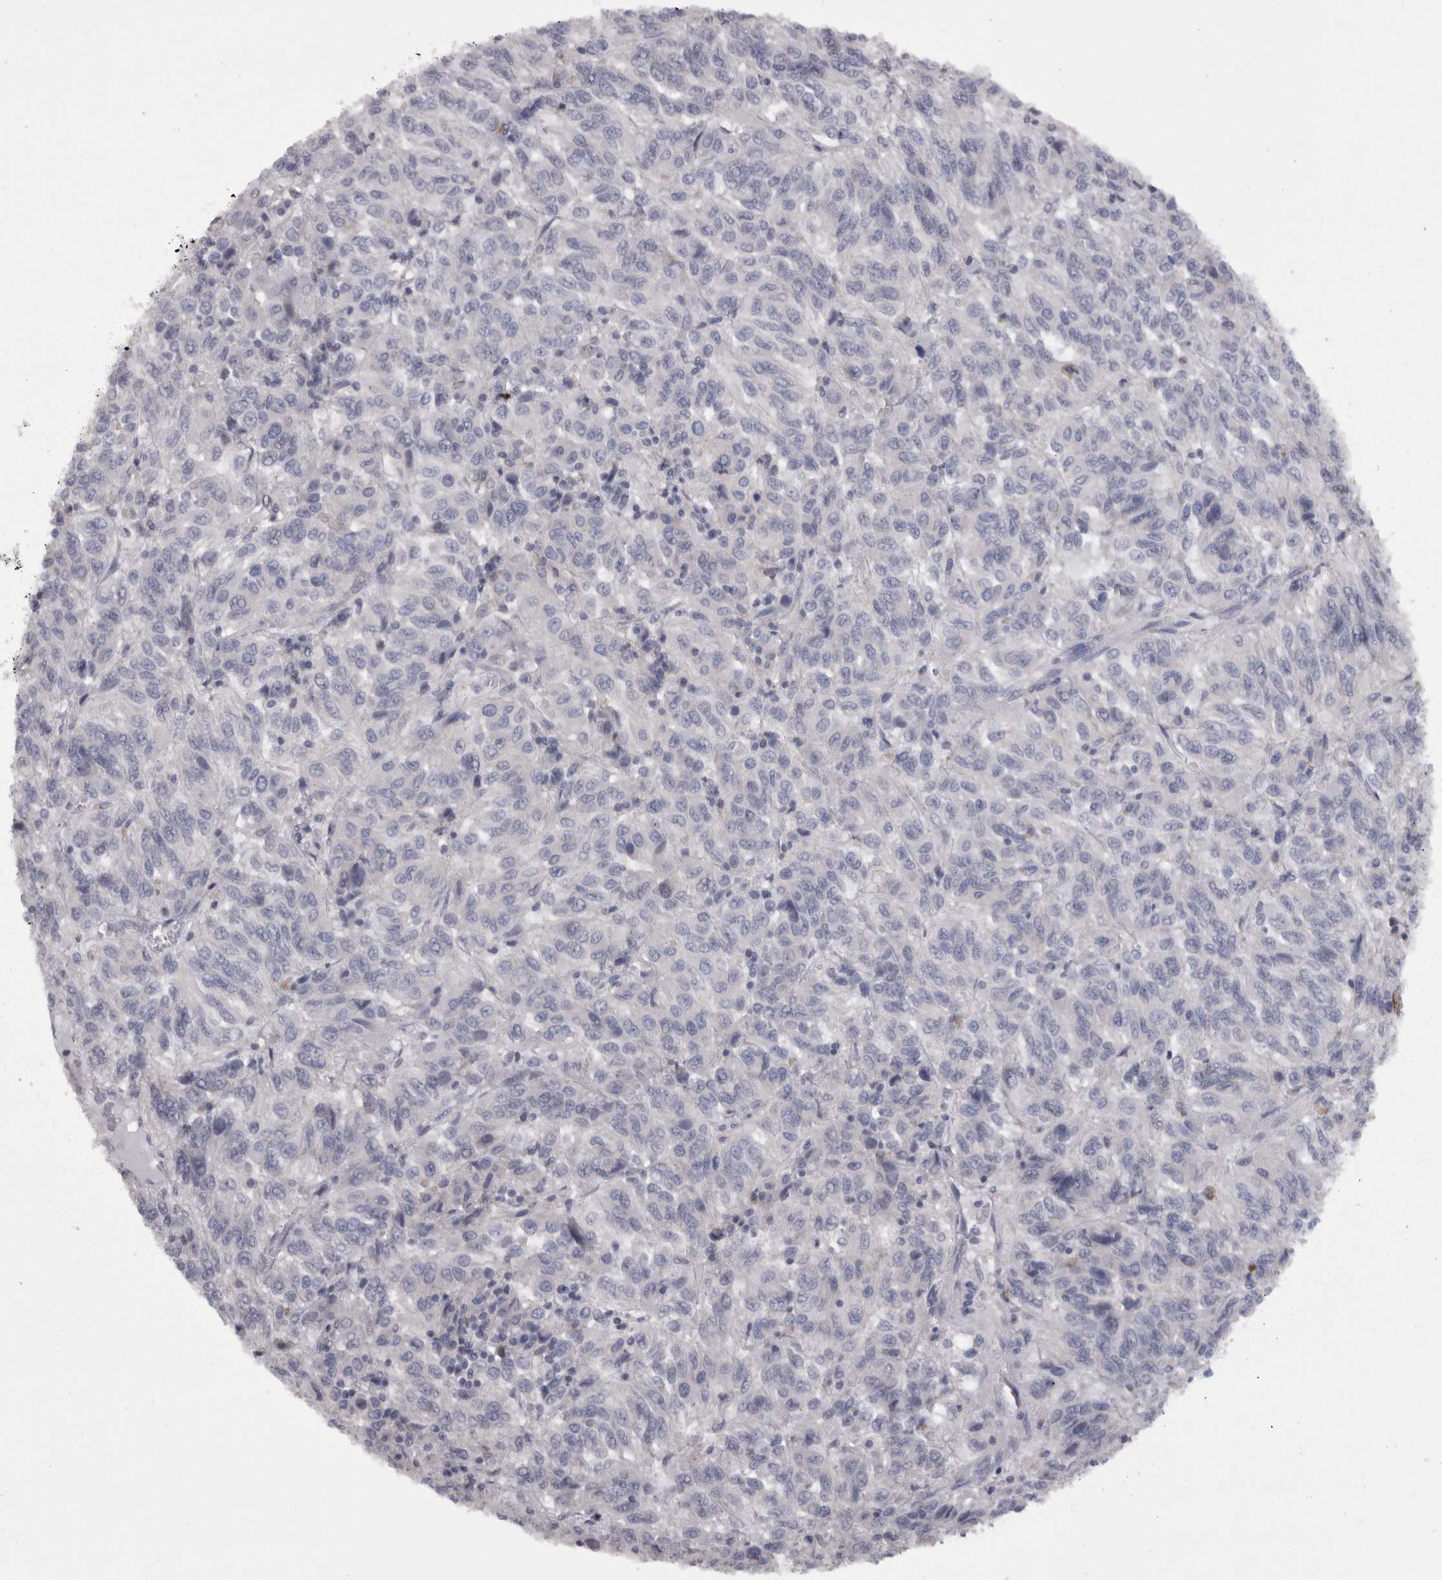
{"staining": {"intensity": "negative", "quantity": "none", "location": "none"}, "tissue": "melanoma", "cell_type": "Tumor cells", "image_type": "cancer", "snomed": [{"axis": "morphology", "description": "Malignant melanoma, Metastatic site"}, {"axis": "topography", "description": "Lung"}], "caption": "High magnification brightfield microscopy of melanoma stained with DAB (3,3'-diaminobenzidine) (brown) and counterstained with hematoxylin (blue): tumor cells show no significant expression. (DAB immunohistochemistry (IHC) with hematoxylin counter stain).", "gene": "CAMK2D", "patient": {"sex": "male", "age": 64}}